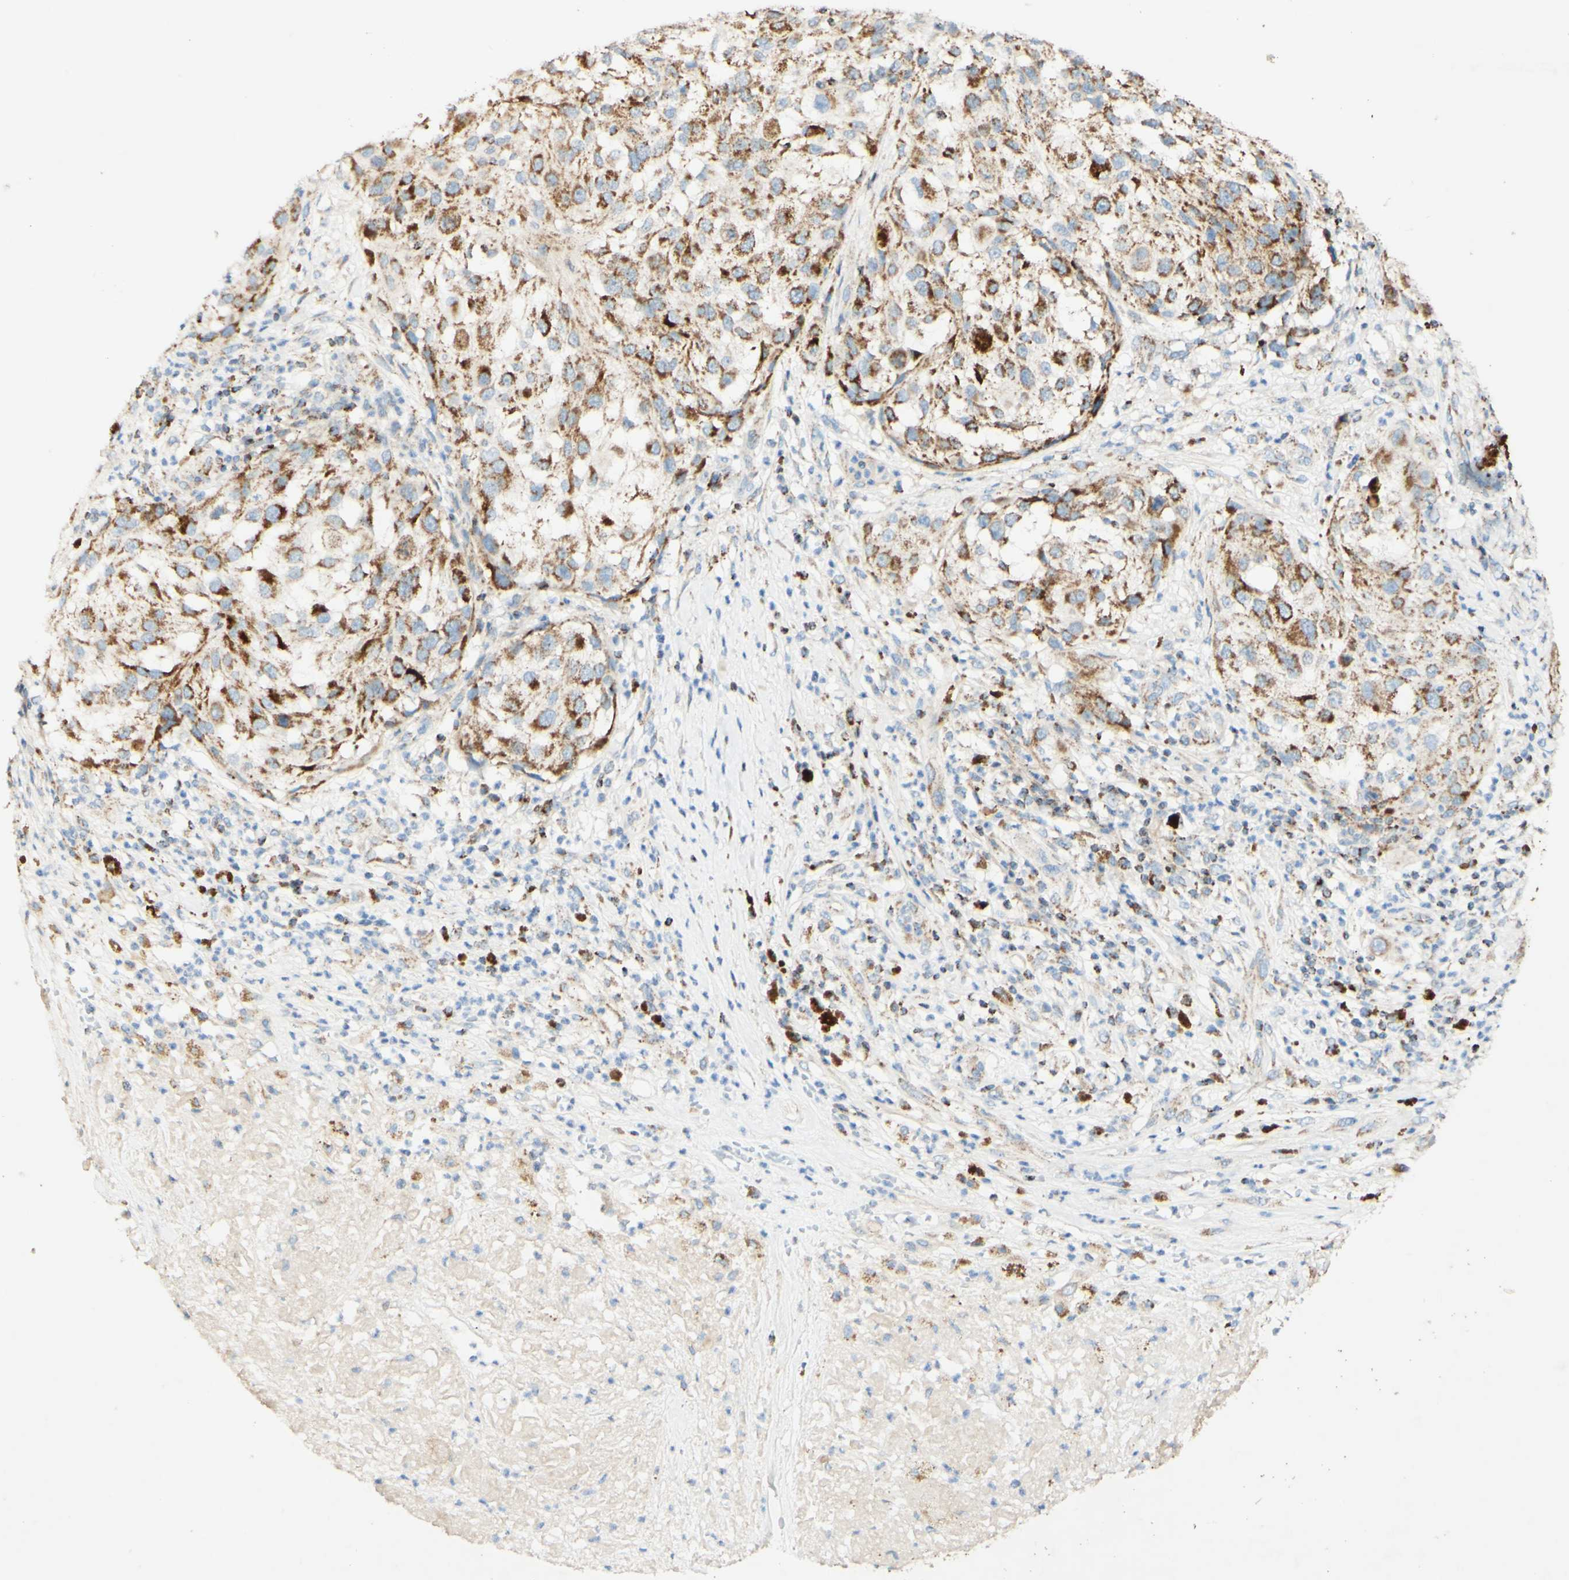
{"staining": {"intensity": "moderate", "quantity": ">75%", "location": "cytoplasmic/membranous"}, "tissue": "melanoma", "cell_type": "Tumor cells", "image_type": "cancer", "snomed": [{"axis": "morphology", "description": "Necrosis, NOS"}, {"axis": "morphology", "description": "Malignant melanoma, NOS"}, {"axis": "topography", "description": "Skin"}], "caption": "This photomicrograph demonstrates IHC staining of malignant melanoma, with medium moderate cytoplasmic/membranous staining in about >75% of tumor cells.", "gene": "OXCT1", "patient": {"sex": "female", "age": 87}}